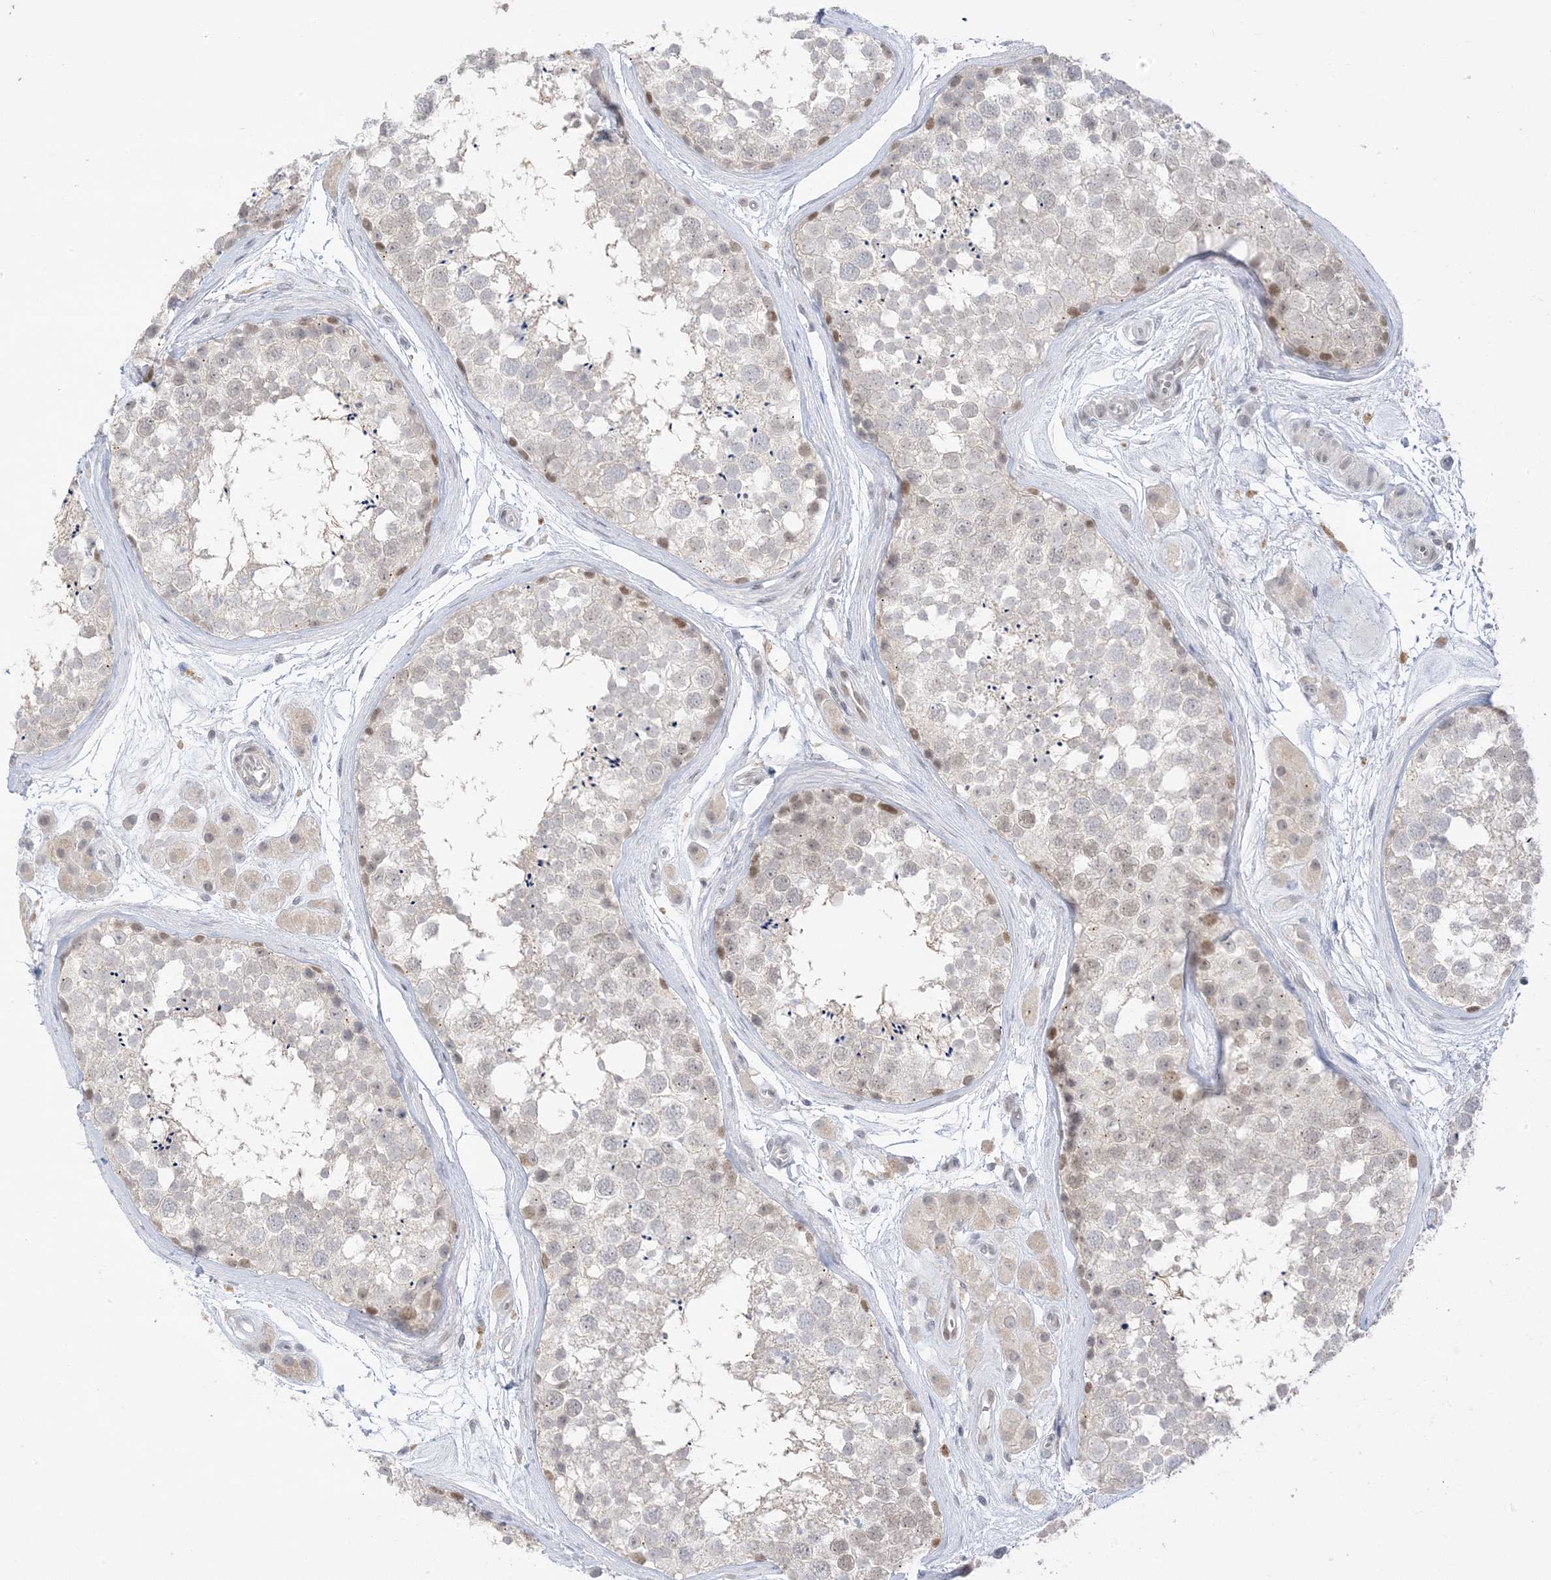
{"staining": {"intensity": "moderate", "quantity": "<25%", "location": "nuclear"}, "tissue": "testis", "cell_type": "Cells in seminiferous ducts", "image_type": "normal", "snomed": [{"axis": "morphology", "description": "Normal tissue, NOS"}, {"axis": "topography", "description": "Testis"}], "caption": "Cells in seminiferous ducts demonstrate low levels of moderate nuclear positivity in about <25% of cells in benign human testis.", "gene": "MSL3", "patient": {"sex": "male", "age": 56}}